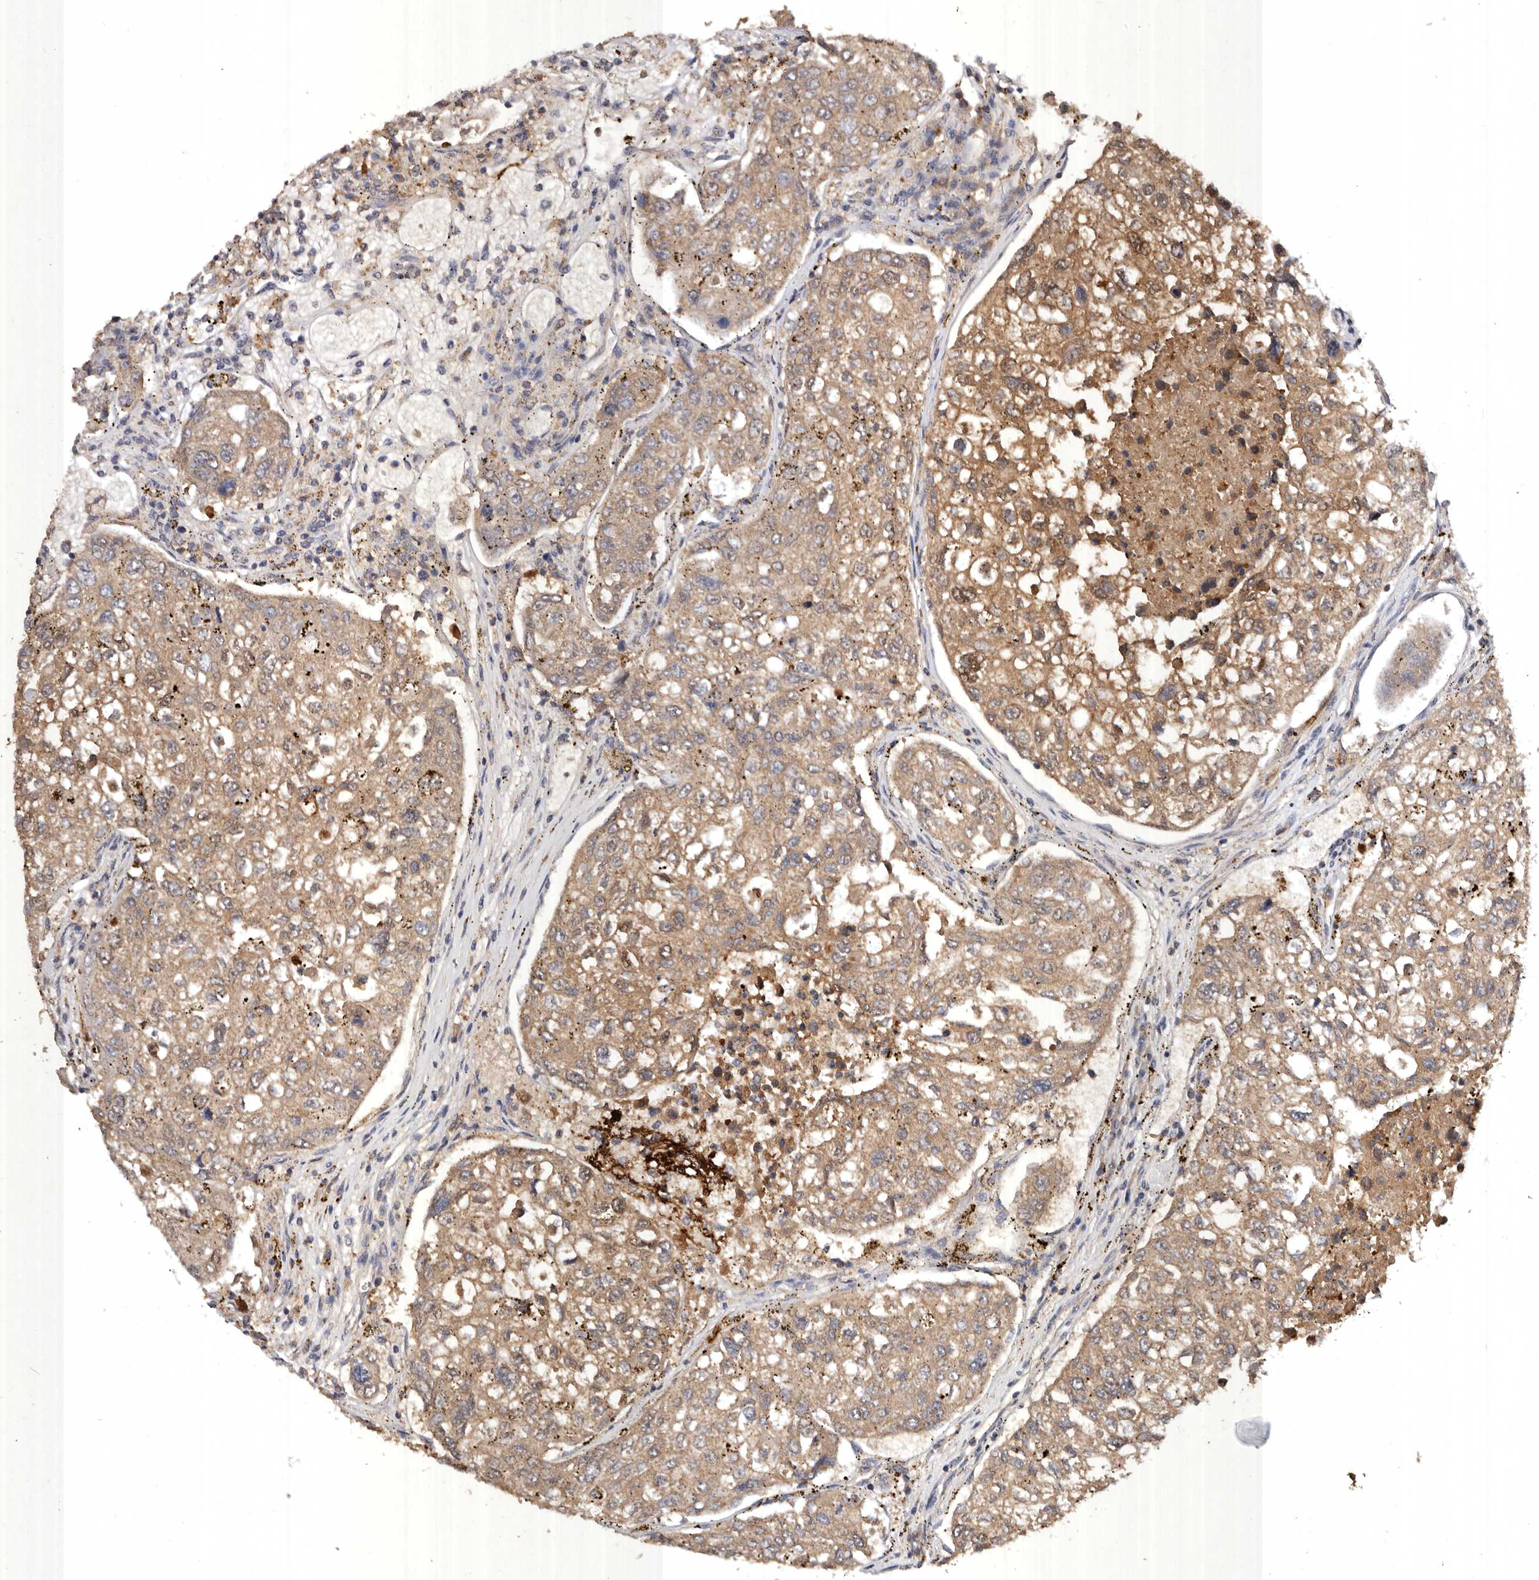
{"staining": {"intensity": "moderate", "quantity": ">75%", "location": "cytoplasmic/membranous"}, "tissue": "urothelial cancer", "cell_type": "Tumor cells", "image_type": "cancer", "snomed": [{"axis": "morphology", "description": "Urothelial carcinoma, High grade"}, {"axis": "topography", "description": "Lymph node"}, {"axis": "topography", "description": "Urinary bladder"}], "caption": "Urothelial cancer stained for a protein exhibits moderate cytoplasmic/membranous positivity in tumor cells.", "gene": "EDEM1", "patient": {"sex": "male", "age": 51}}